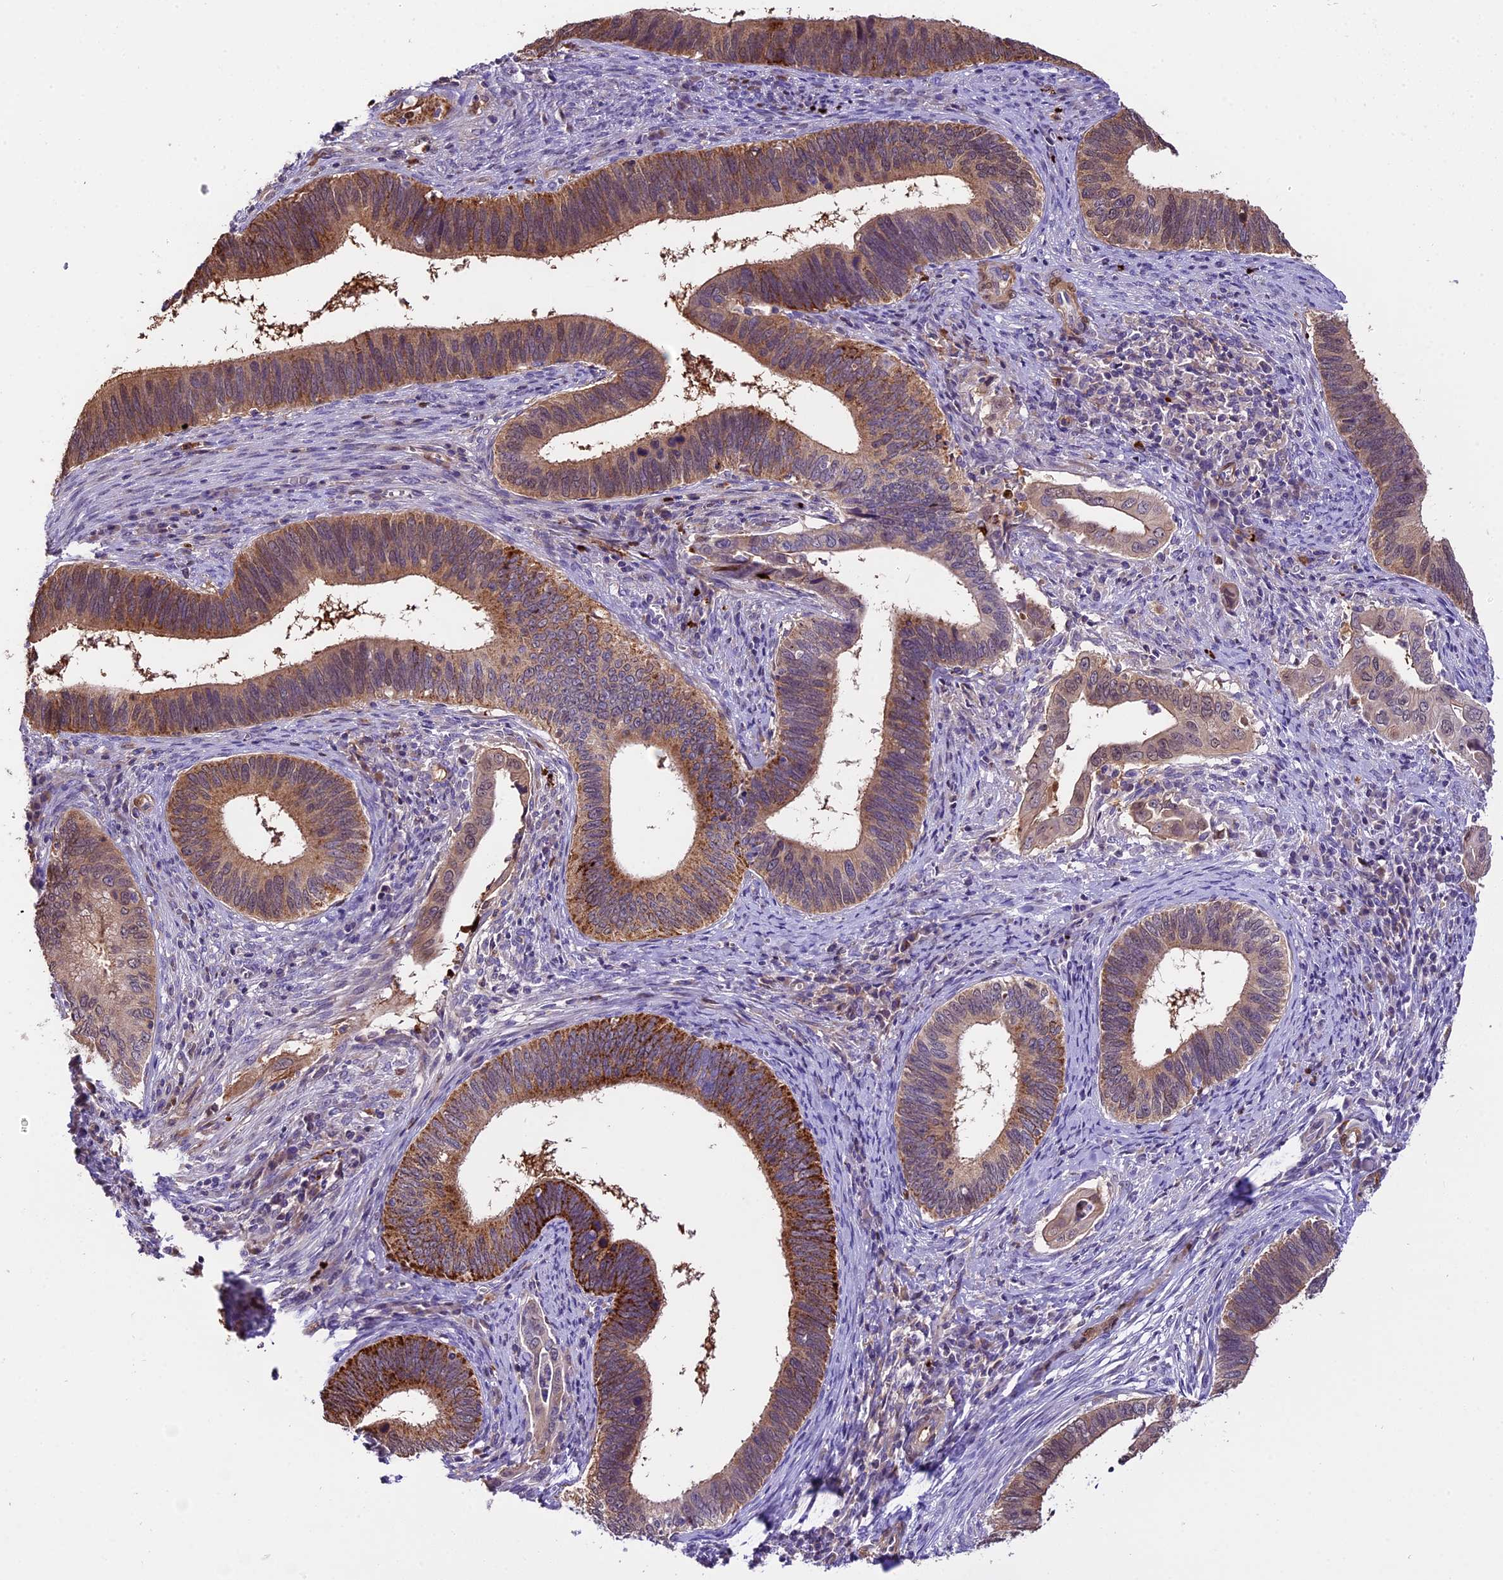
{"staining": {"intensity": "moderate", "quantity": "25%-75%", "location": "cytoplasmic/membranous"}, "tissue": "cervical cancer", "cell_type": "Tumor cells", "image_type": "cancer", "snomed": [{"axis": "morphology", "description": "Adenocarcinoma, NOS"}, {"axis": "topography", "description": "Cervix"}], "caption": "Cervical cancer (adenocarcinoma) stained with a protein marker demonstrates moderate staining in tumor cells.", "gene": "MAP3K7CL", "patient": {"sex": "female", "age": 42}}